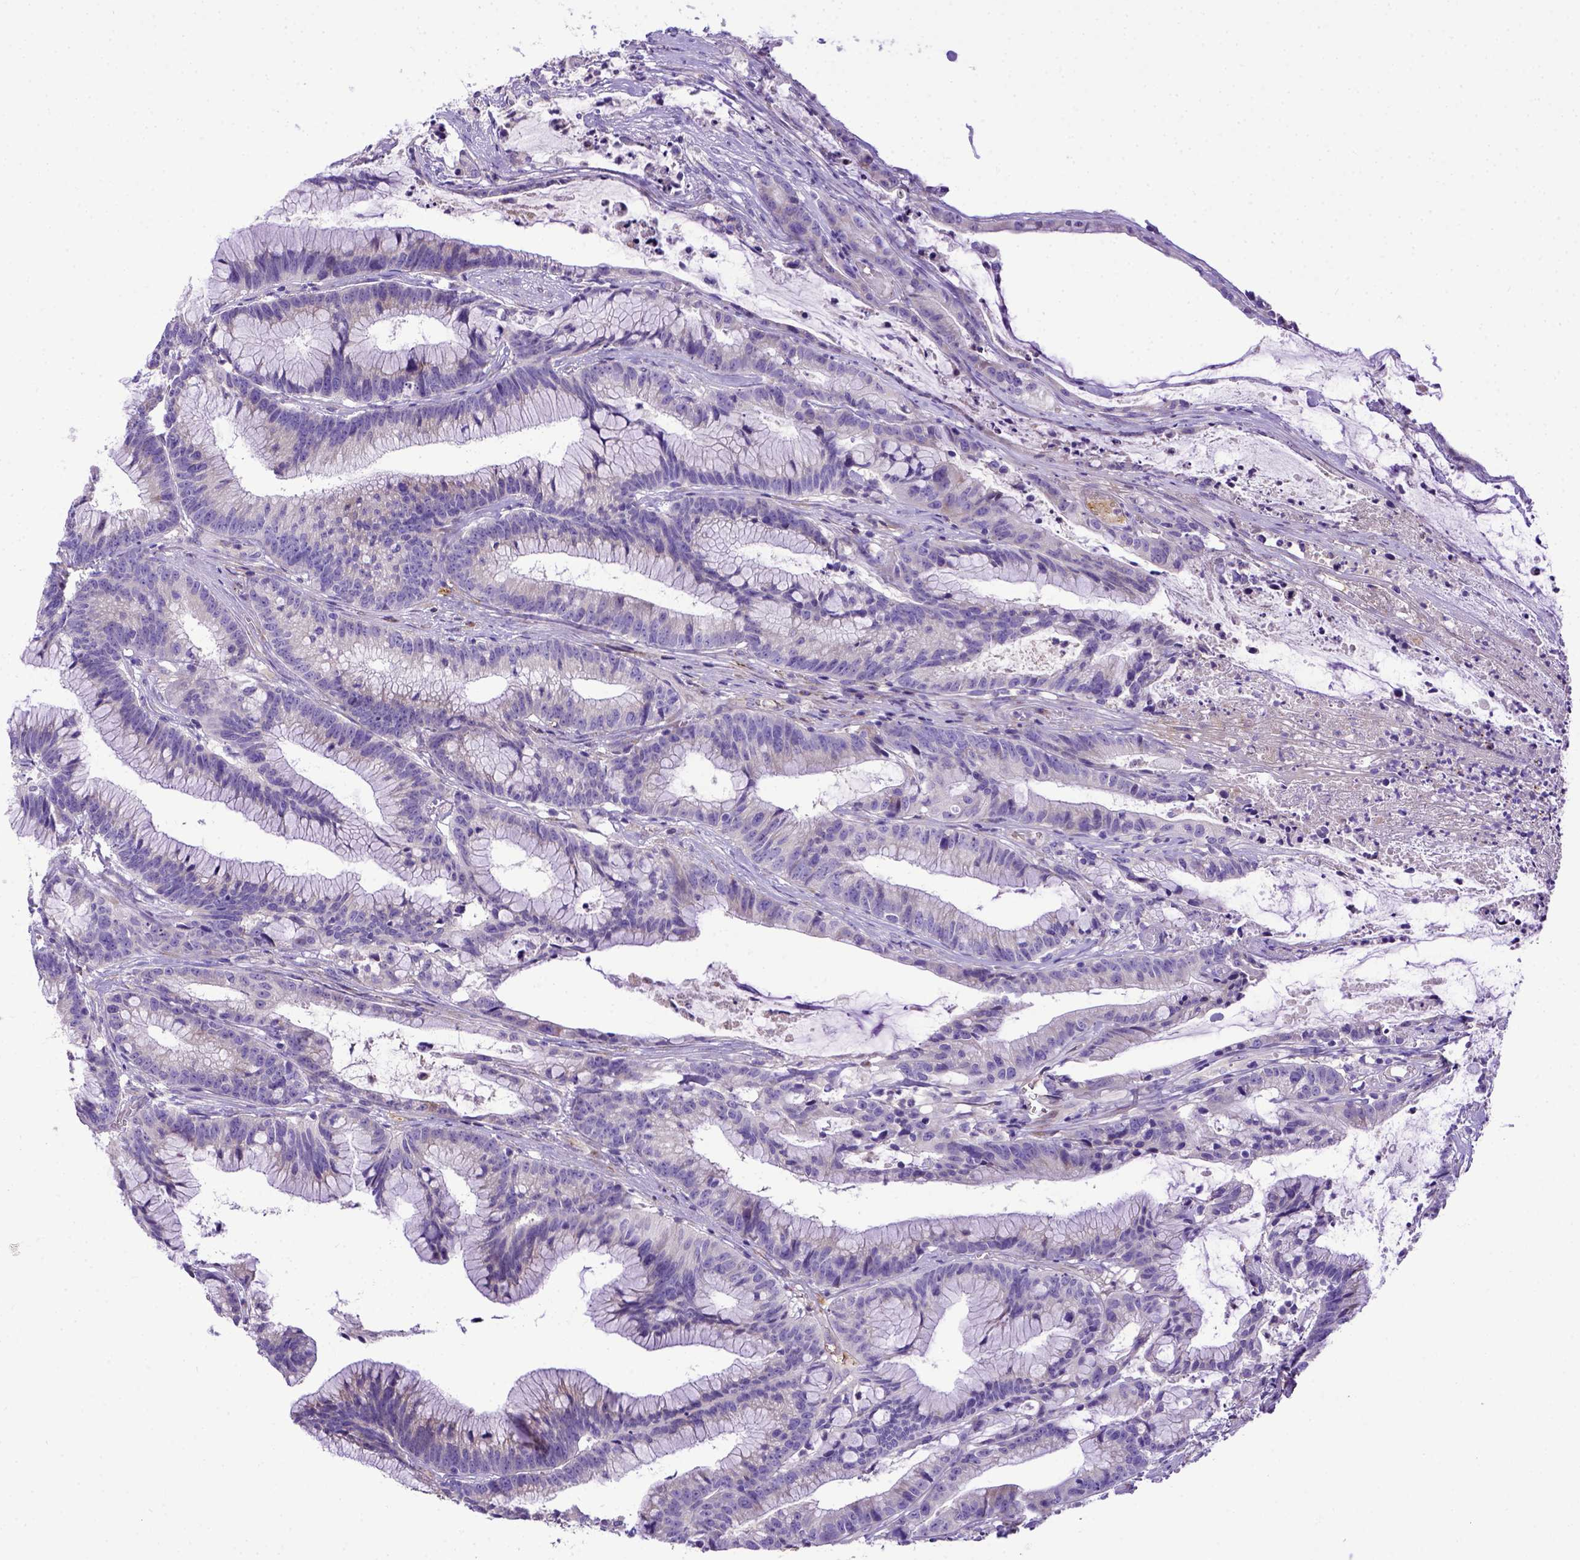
{"staining": {"intensity": "negative", "quantity": "none", "location": "none"}, "tissue": "colorectal cancer", "cell_type": "Tumor cells", "image_type": "cancer", "snomed": [{"axis": "morphology", "description": "Adenocarcinoma, NOS"}, {"axis": "topography", "description": "Colon"}], "caption": "The immunohistochemistry (IHC) image has no significant positivity in tumor cells of adenocarcinoma (colorectal) tissue. (DAB (3,3'-diaminobenzidine) immunohistochemistry, high magnification).", "gene": "CFAP300", "patient": {"sex": "female", "age": 78}}